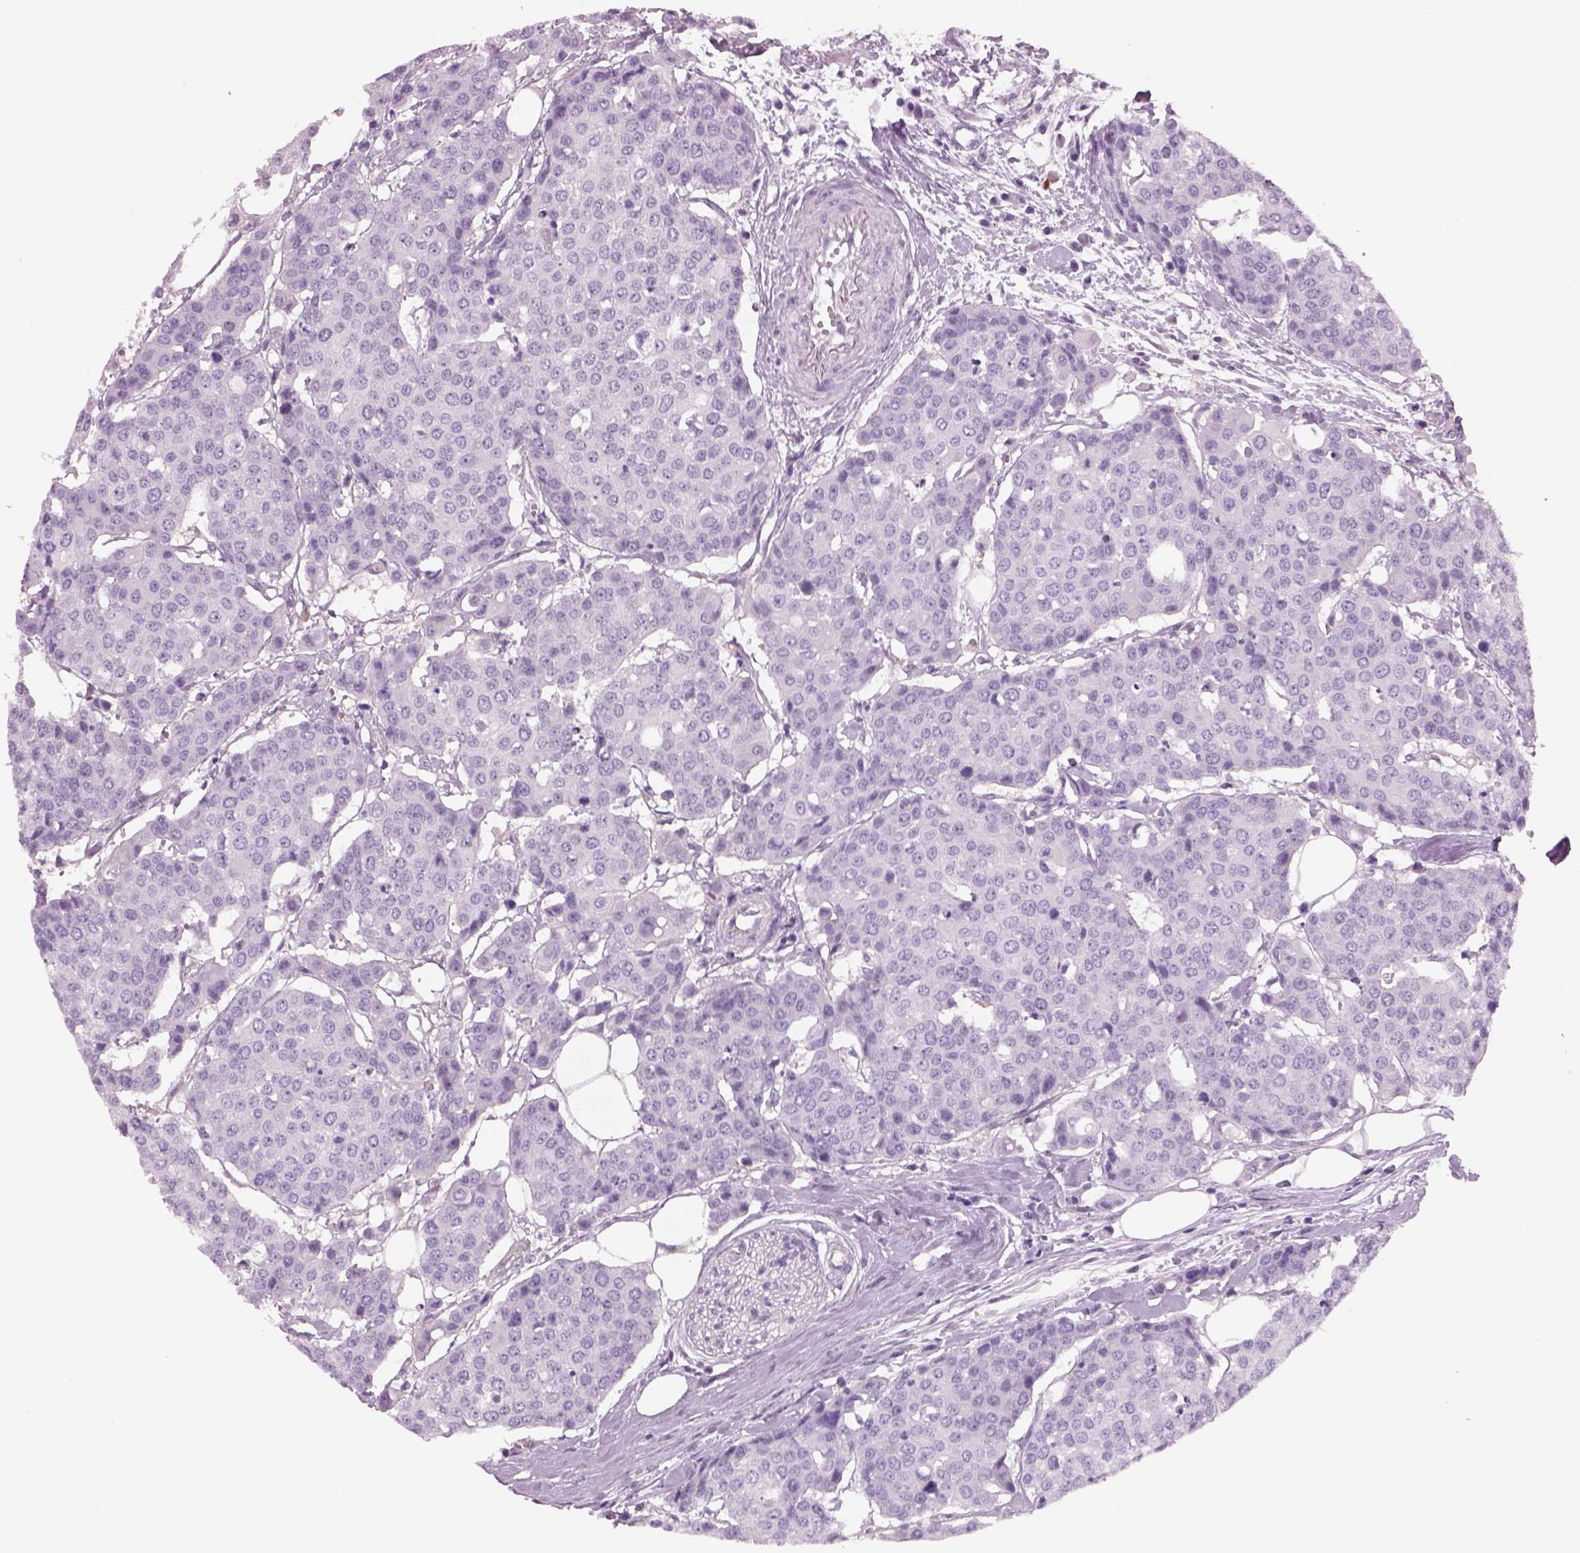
{"staining": {"intensity": "negative", "quantity": "none", "location": "none"}, "tissue": "carcinoid", "cell_type": "Tumor cells", "image_type": "cancer", "snomed": [{"axis": "morphology", "description": "Carcinoid, malignant, NOS"}, {"axis": "topography", "description": "Colon"}], "caption": "Image shows no significant protein staining in tumor cells of carcinoid (malignant).", "gene": "SLC1A7", "patient": {"sex": "male", "age": 81}}